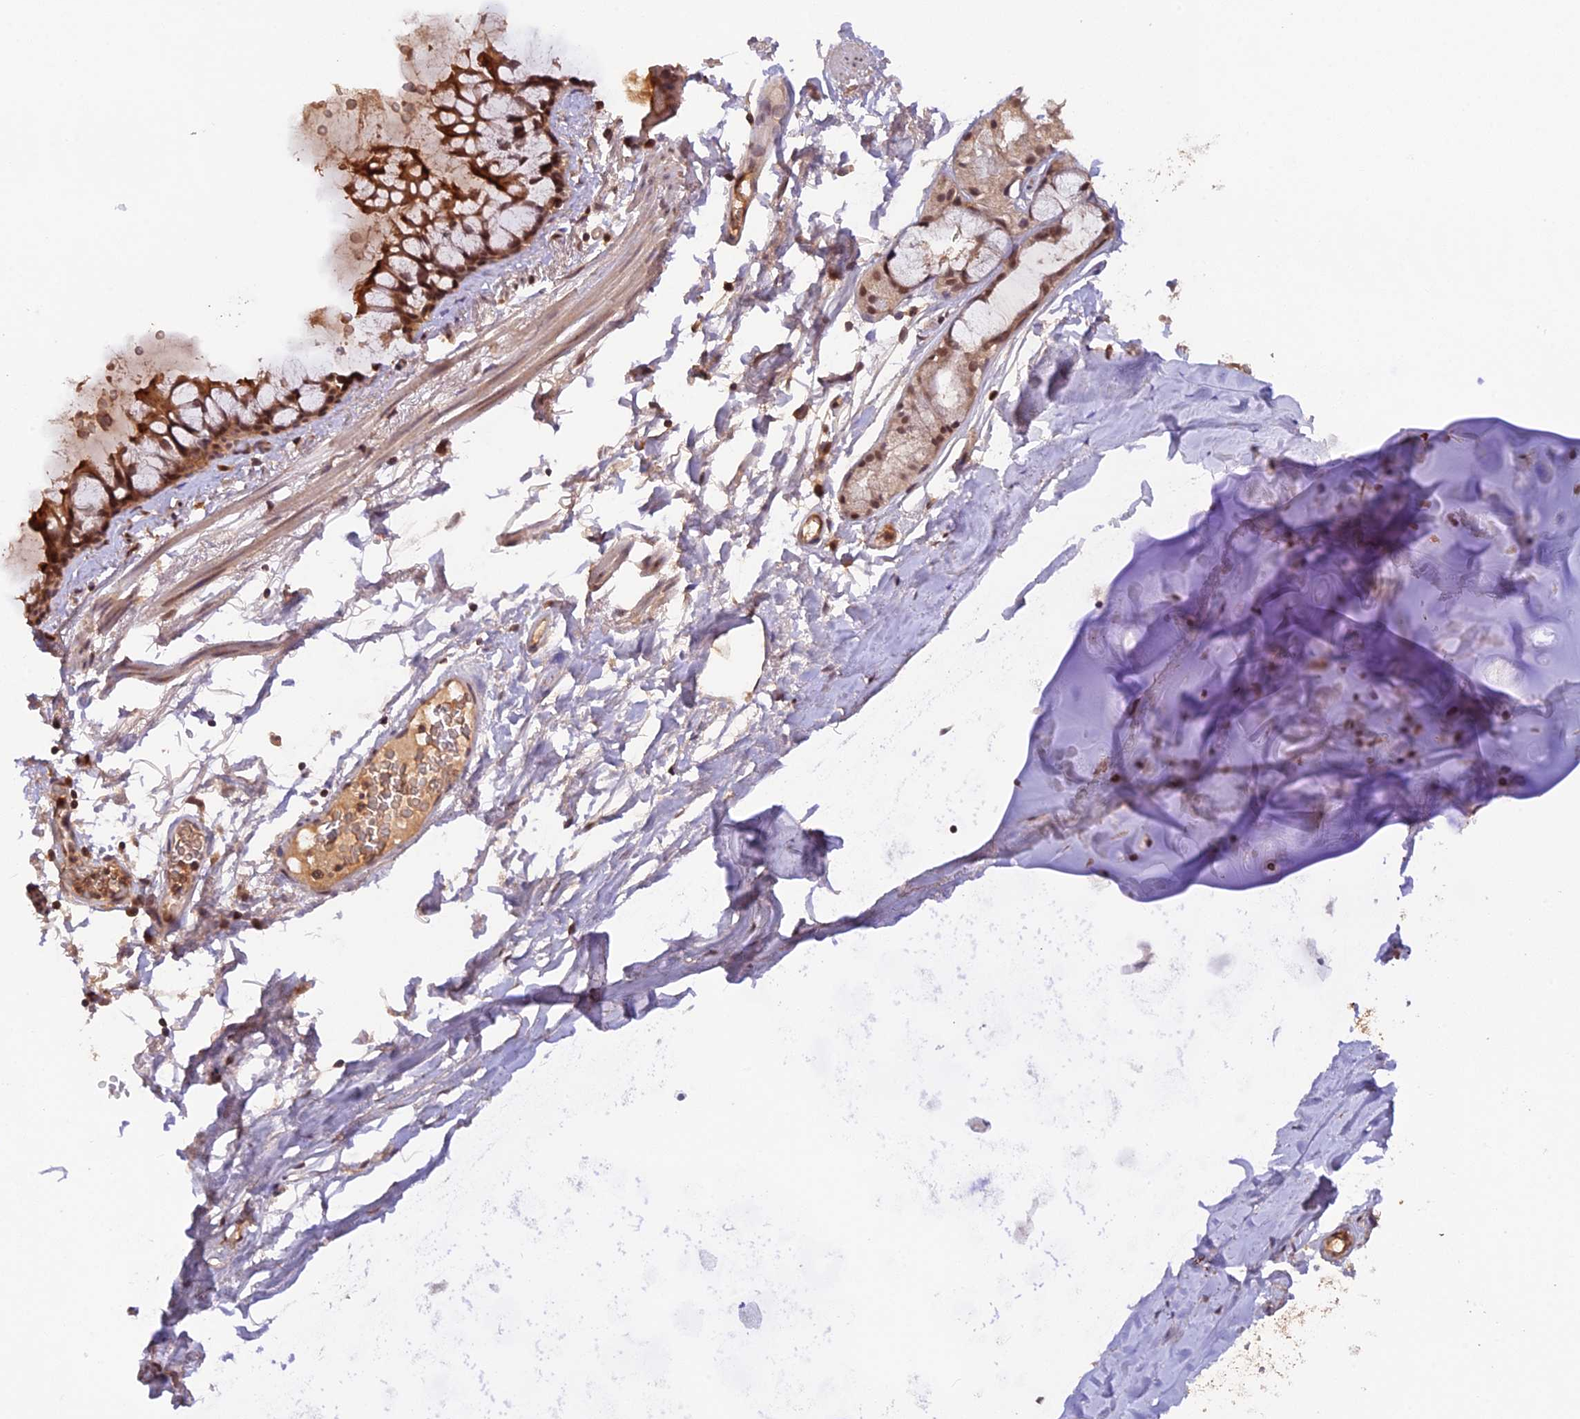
{"staining": {"intensity": "moderate", "quantity": ">75%", "location": "cytoplasmic/membranous,nuclear"}, "tissue": "bronchus", "cell_type": "Respiratory epithelial cells", "image_type": "normal", "snomed": [{"axis": "morphology", "description": "Normal tissue, NOS"}, {"axis": "topography", "description": "Cartilage tissue"}], "caption": "Bronchus stained with a protein marker displays moderate staining in respiratory epithelial cells.", "gene": "ZNF436", "patient": {"sex": "male", "age": 63}}